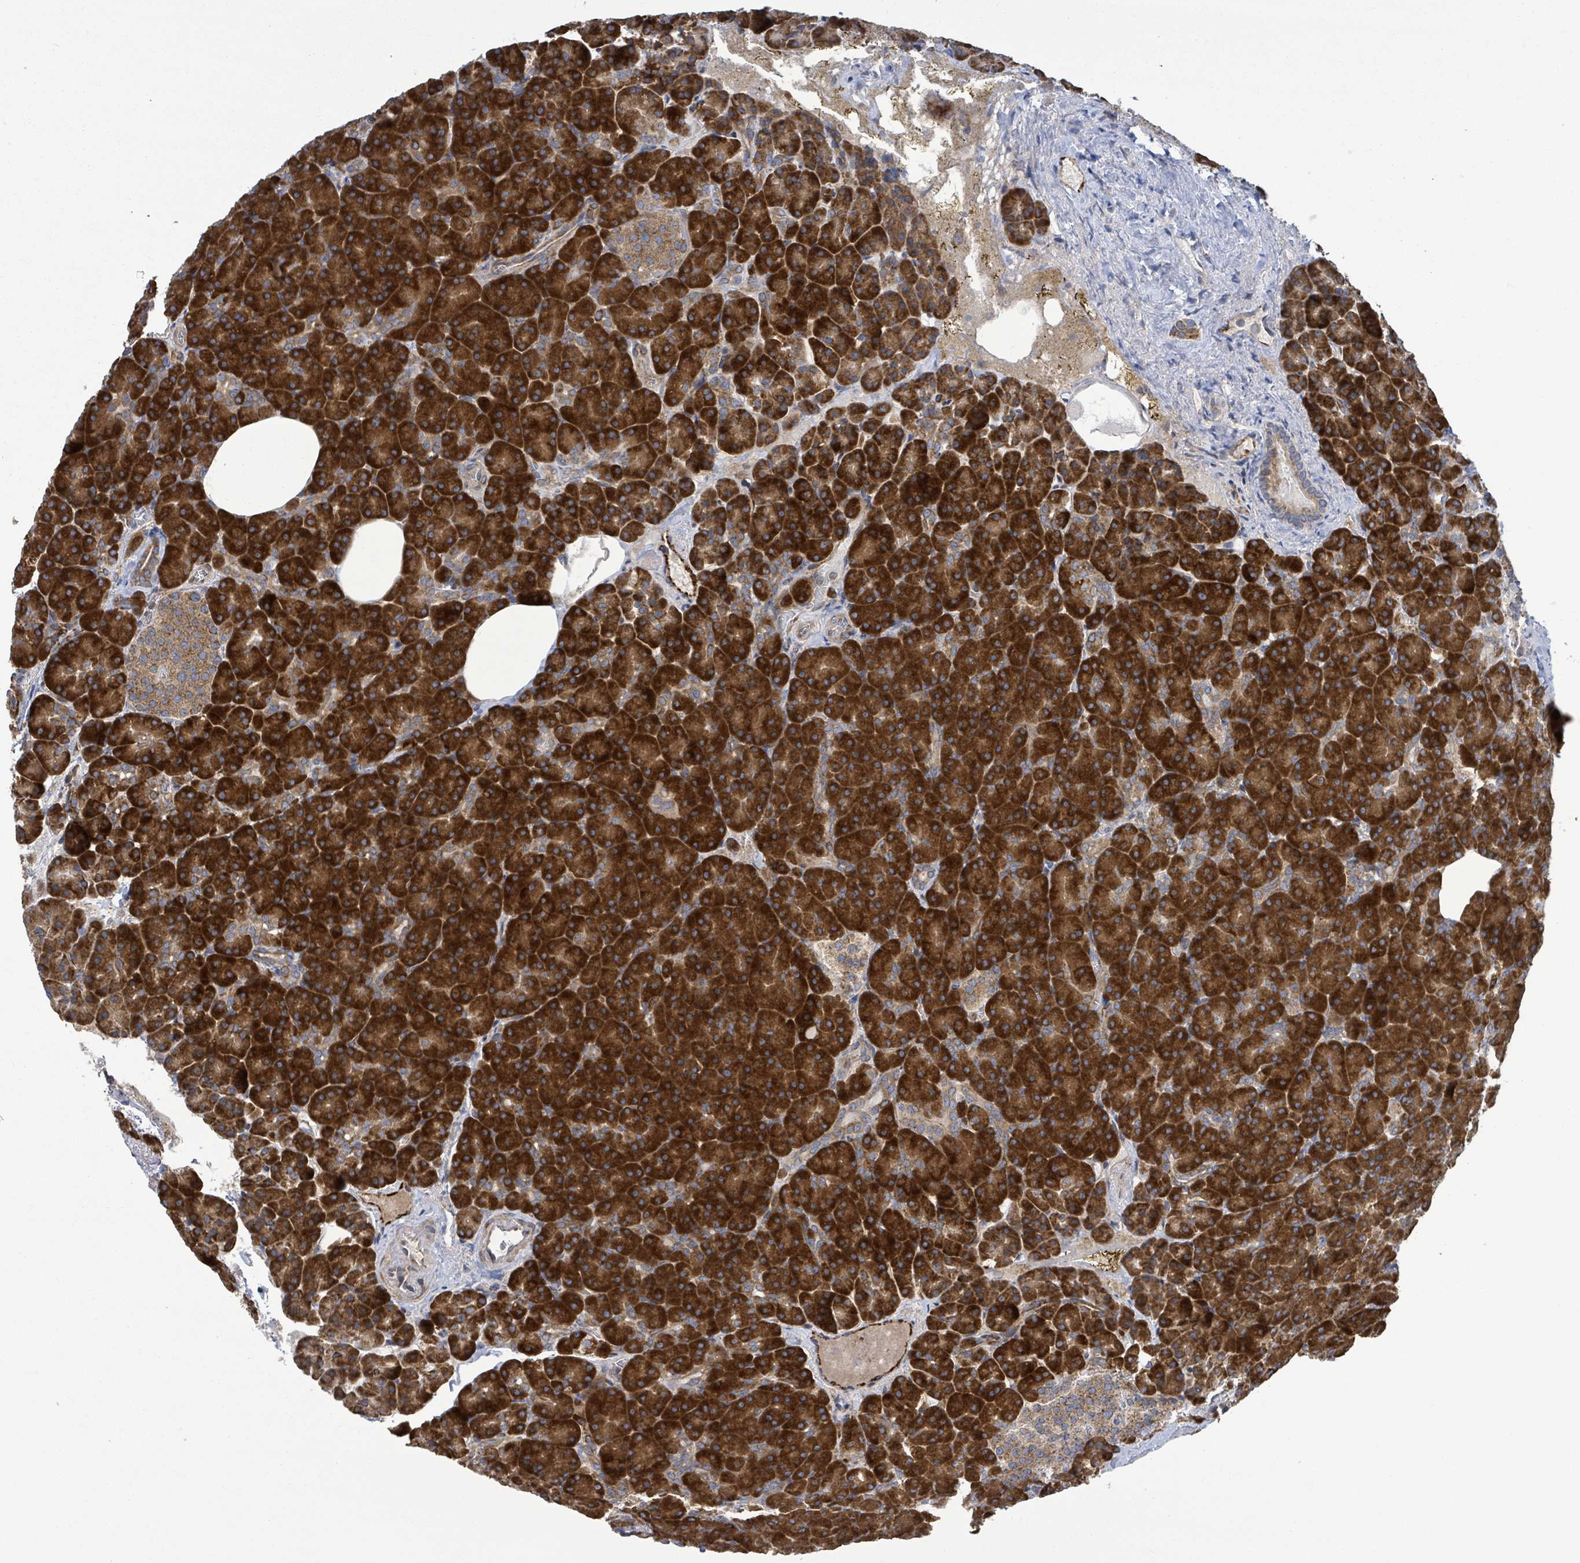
{"staining": {"intensity": "strong", "quantity": ">75%", "location": "cytoplasmic/membranous"}, "tissue": "pancreas", "cell_type": "Exocrine glandular cells", "image_type": "normal", "snomed": [{"axis": "morphology", "description": "Normal tissue, NOS"}, {"axis": "topography", "description": "Pancreas"}], "caption": "Normal pancreas demonstrates strong cytoplasmic/membranous staining in about >75% of exocrine glandular cells The protein is stained brown, and the nuclei are stained in blue (DAB IHC with brightfield microscopy, high magnification)..", "gene": "NOMO1", "patient": {"sex": "female", "age": 74}}